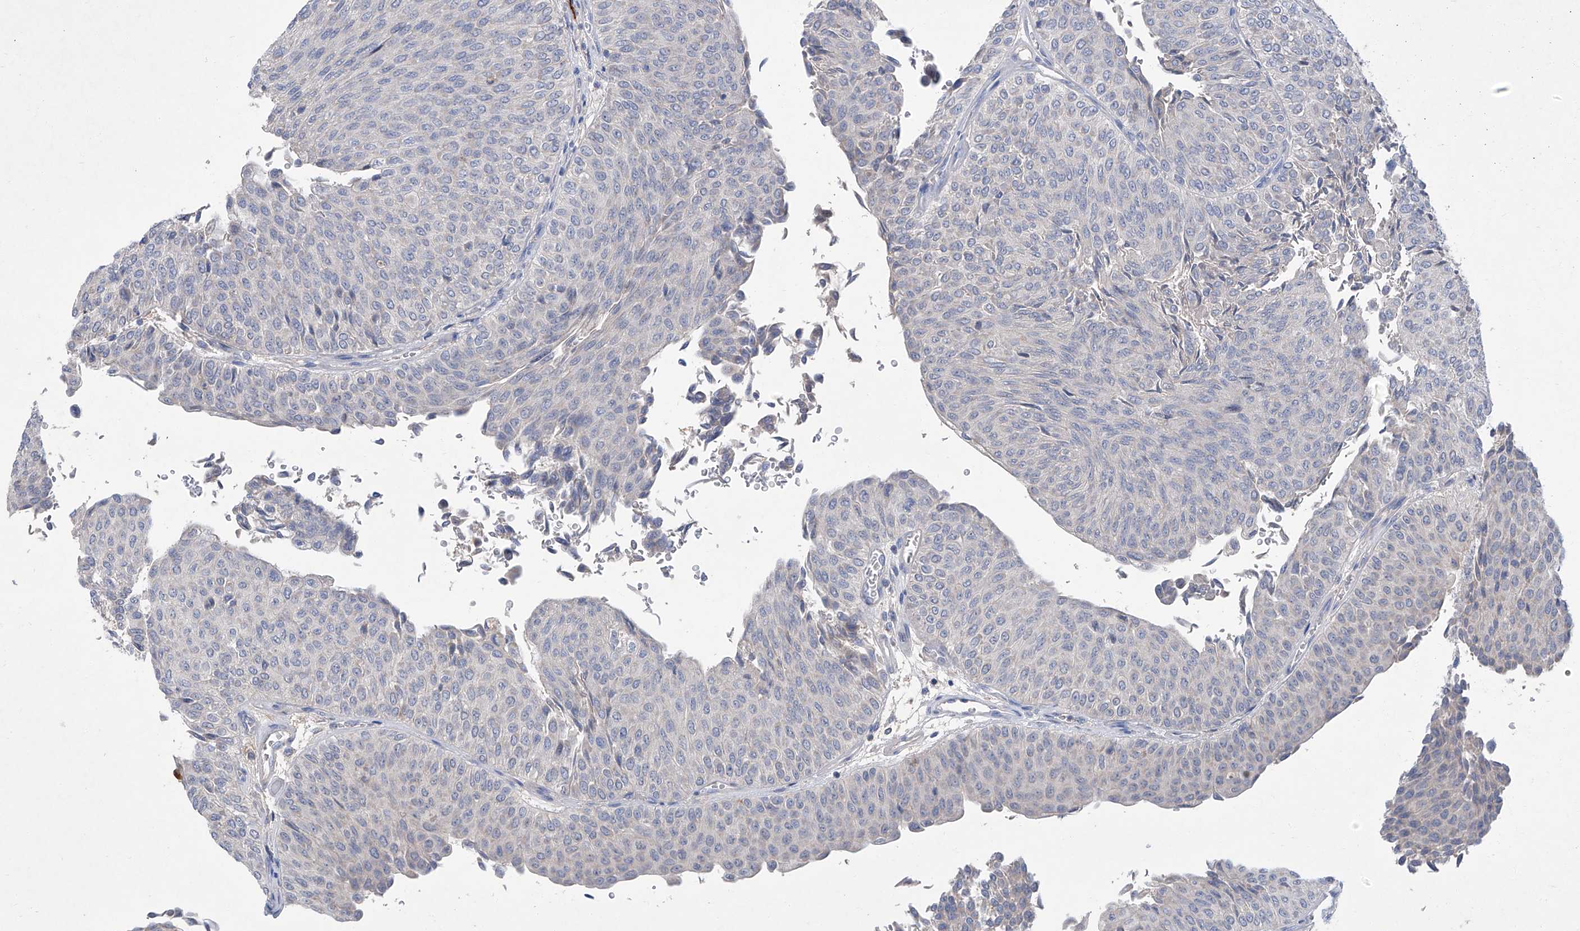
{"staining": {"intensity": "negative", "quantity": "none", "location": "none"}, "tissue": "urothelial cancer", "cell_type": "Tumor cells", "image_type": "cancer", "snomed": [{"axis": "morphology", "description": "Urothelial carcinoma, Low grade"}, {"axis": "topography", "description": "Urinary bladder"}], "caption": "Tumor cells are negative for protein expression in human urothelial cancer.", "gene": "SBK2", "patient": {"sex": "male", "age": 78}}